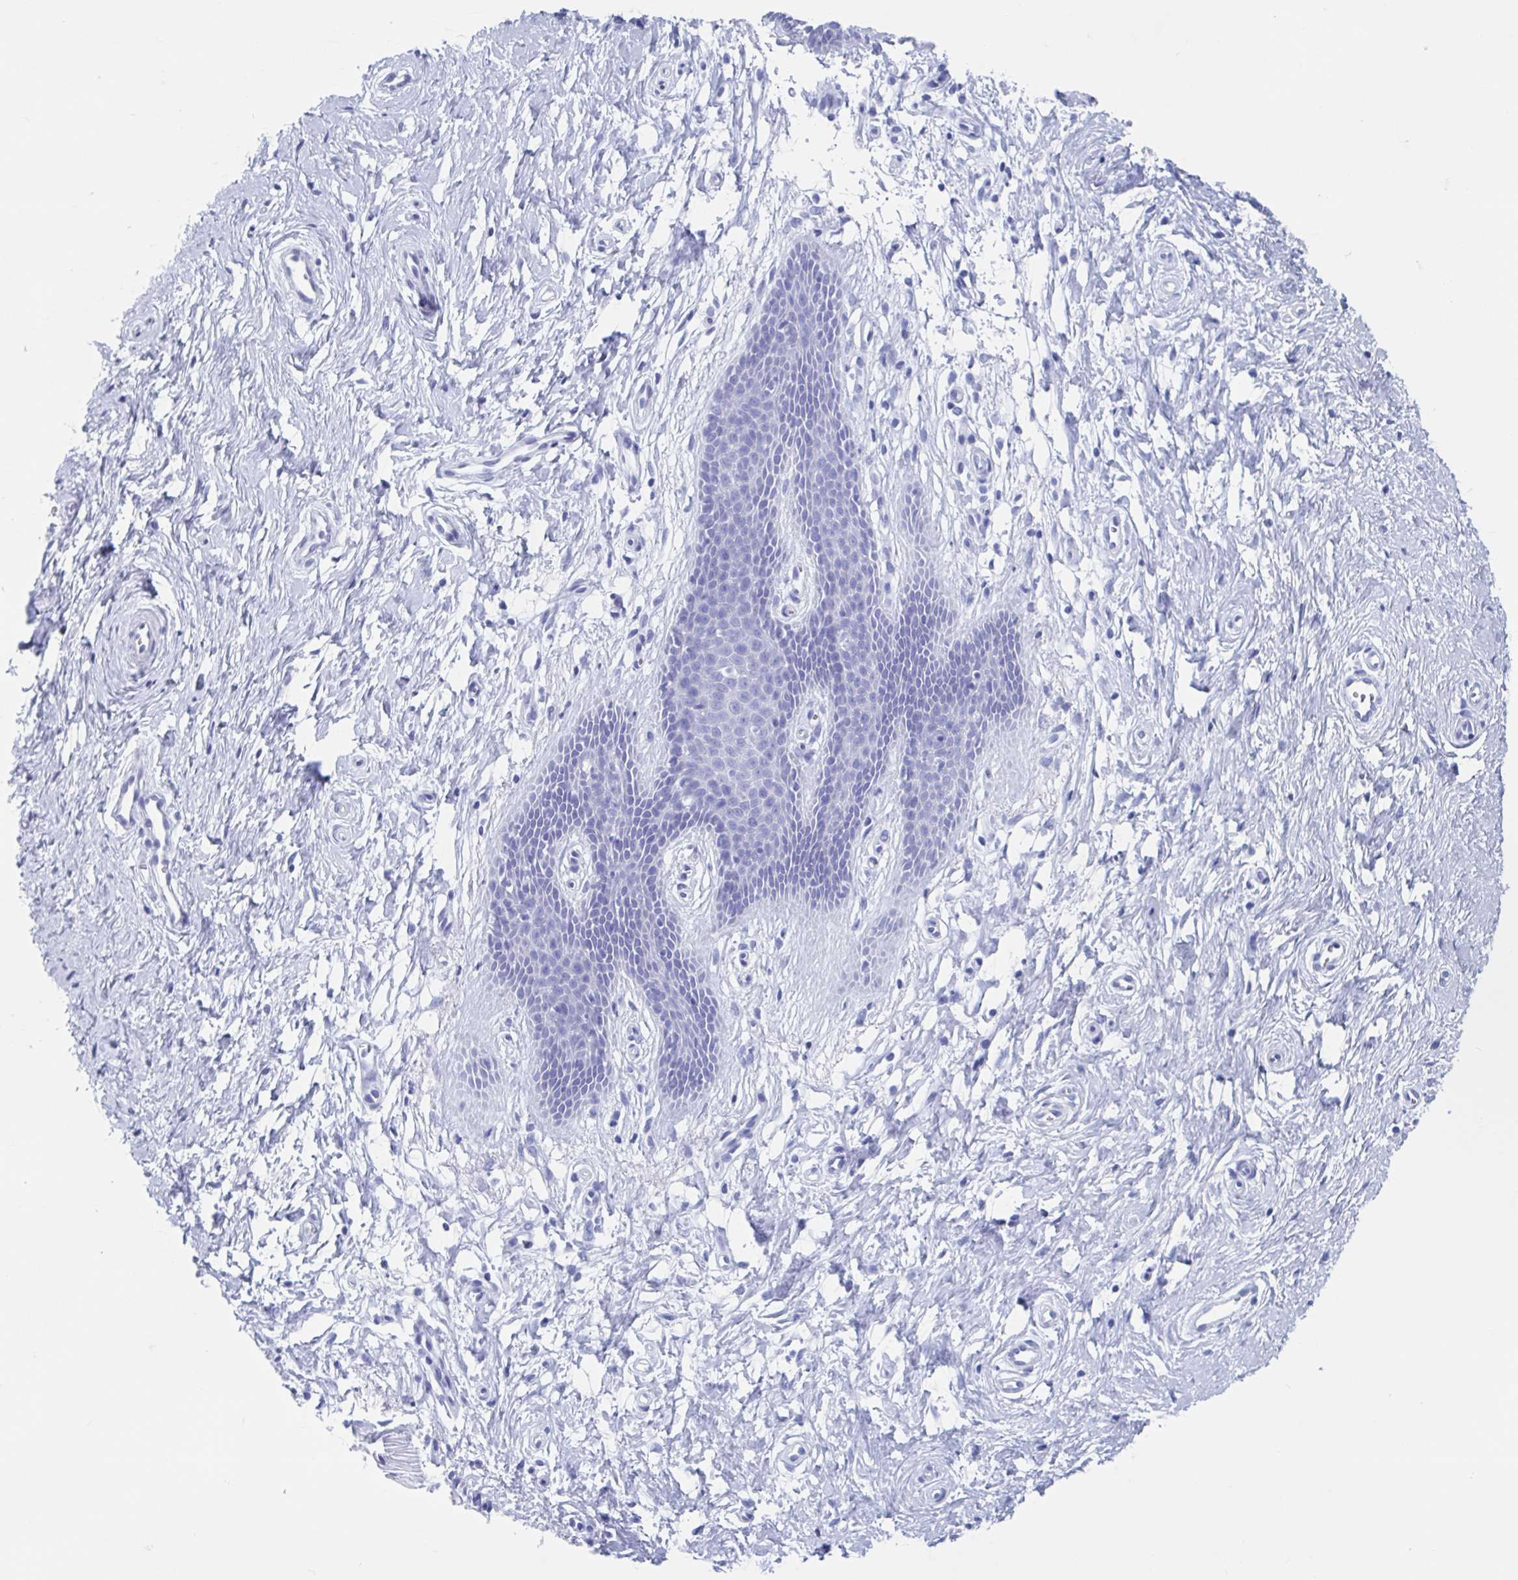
{"staining": {"intensity": "negative", "quantity": "none", "location": "none"}, "tissue": "vagina", "cell_type": "Squamous epithelial cells", "image_type": "normal", "snomed": [{"axis": "morphology", "description": "Normal tissue, NOS"}, {"axis": "topography", "description": "Vagina"}], "caption": "This is an immunohistochemistry (IHC) micrograph of unremarkable vagina. There is no positivity in squamous epithelial cells.", "gene": "HDGFL1", "patient": {"sex": "female", "age": 38}}